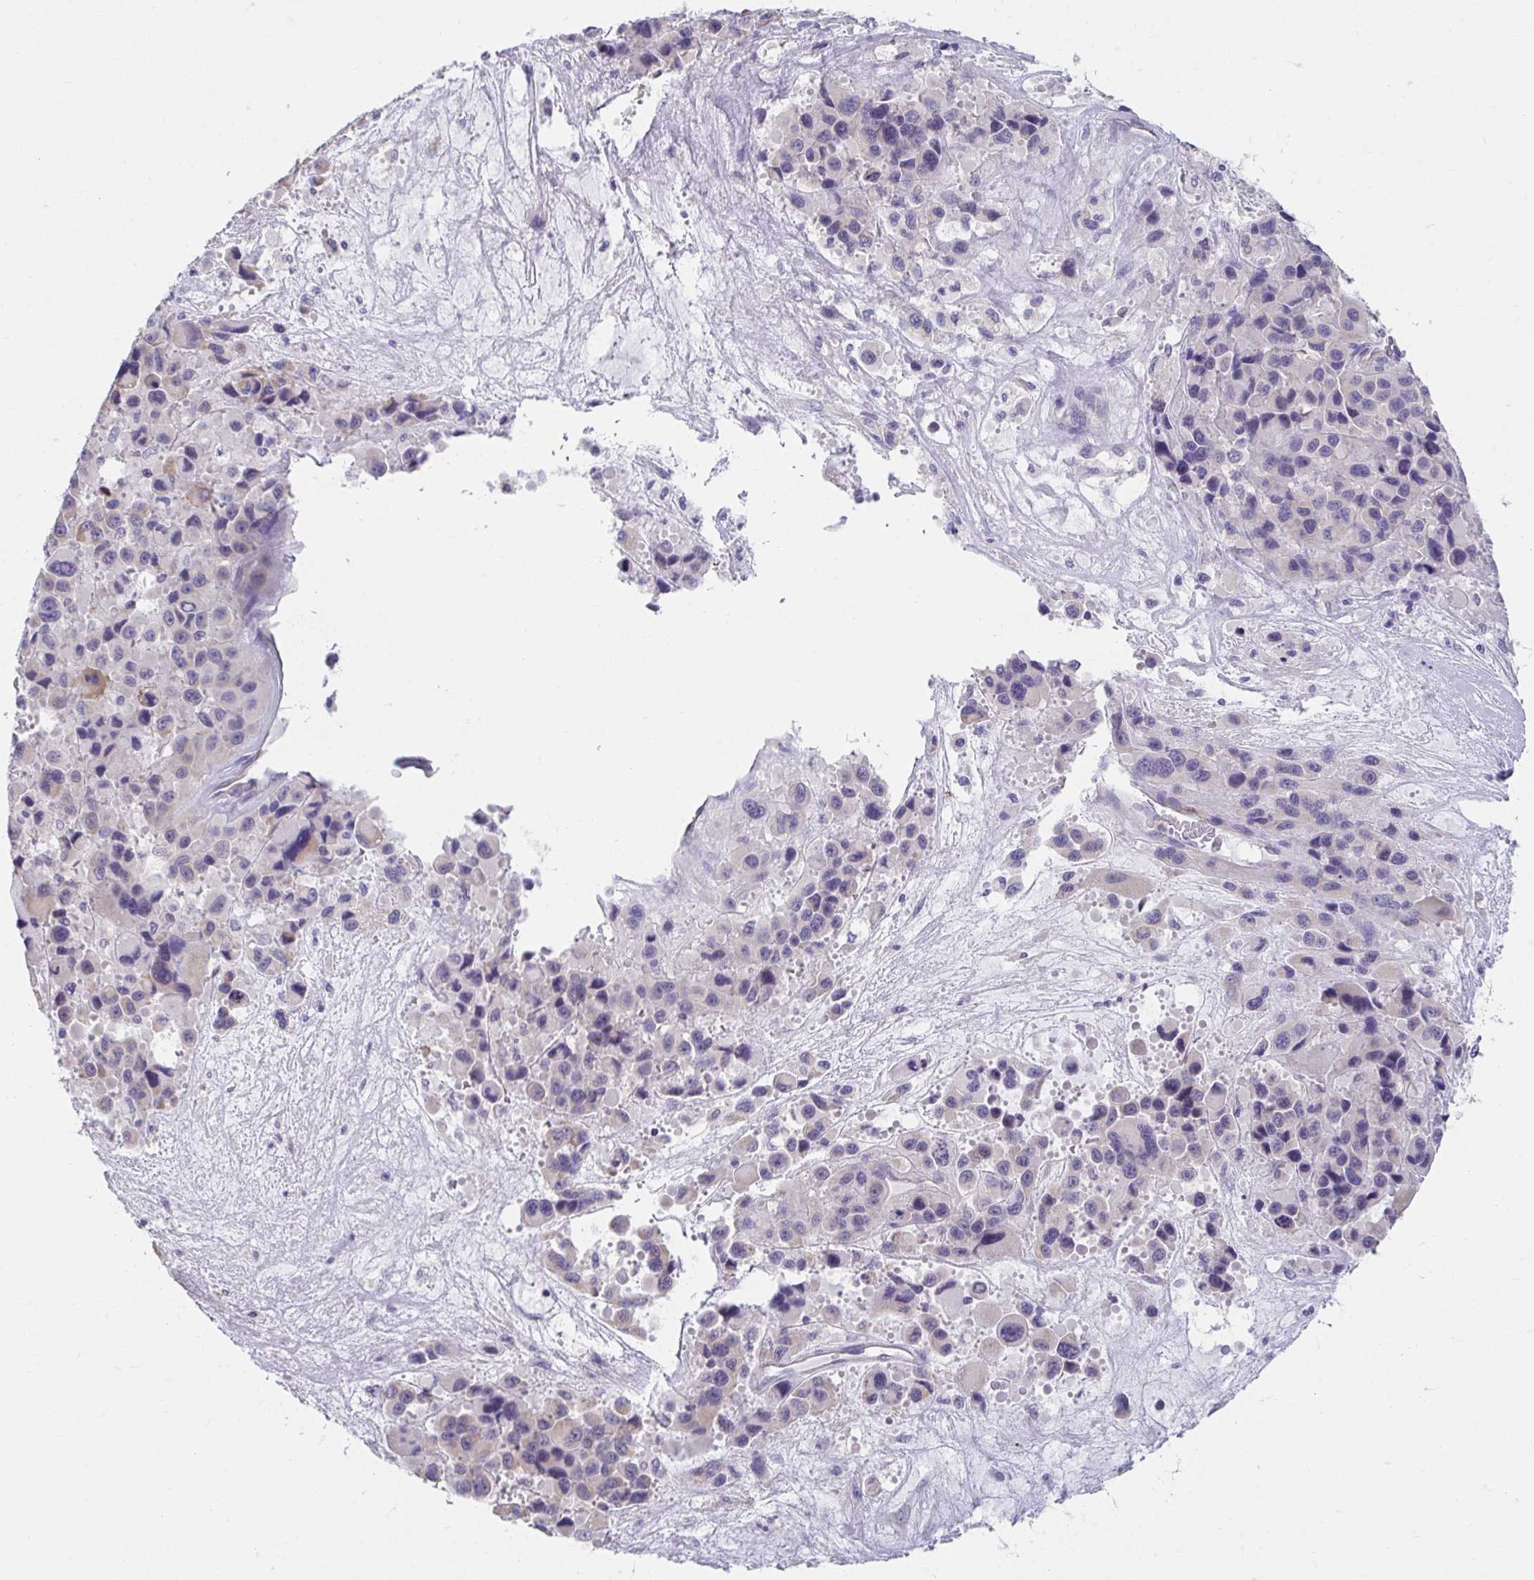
{"staining": {"intensity": "negative", "quantity": "none", "location": "none"}, "tissue": "melanoma", "cell_type": "Tumor cells", "image_type": "cancer", "snomed": [{"axis": "morphology", "description": "Malignant melanoma, Metastatic site"}, {"axis": "topography", "description": "Lymph node"}], "caption": "Immunohistochemical staining of malignant melanoma (metastatic site) demonstrates no significant expression in tumor cells.", "gene": "CXCR1", "patient": {"sex": "female", "age": 65}}